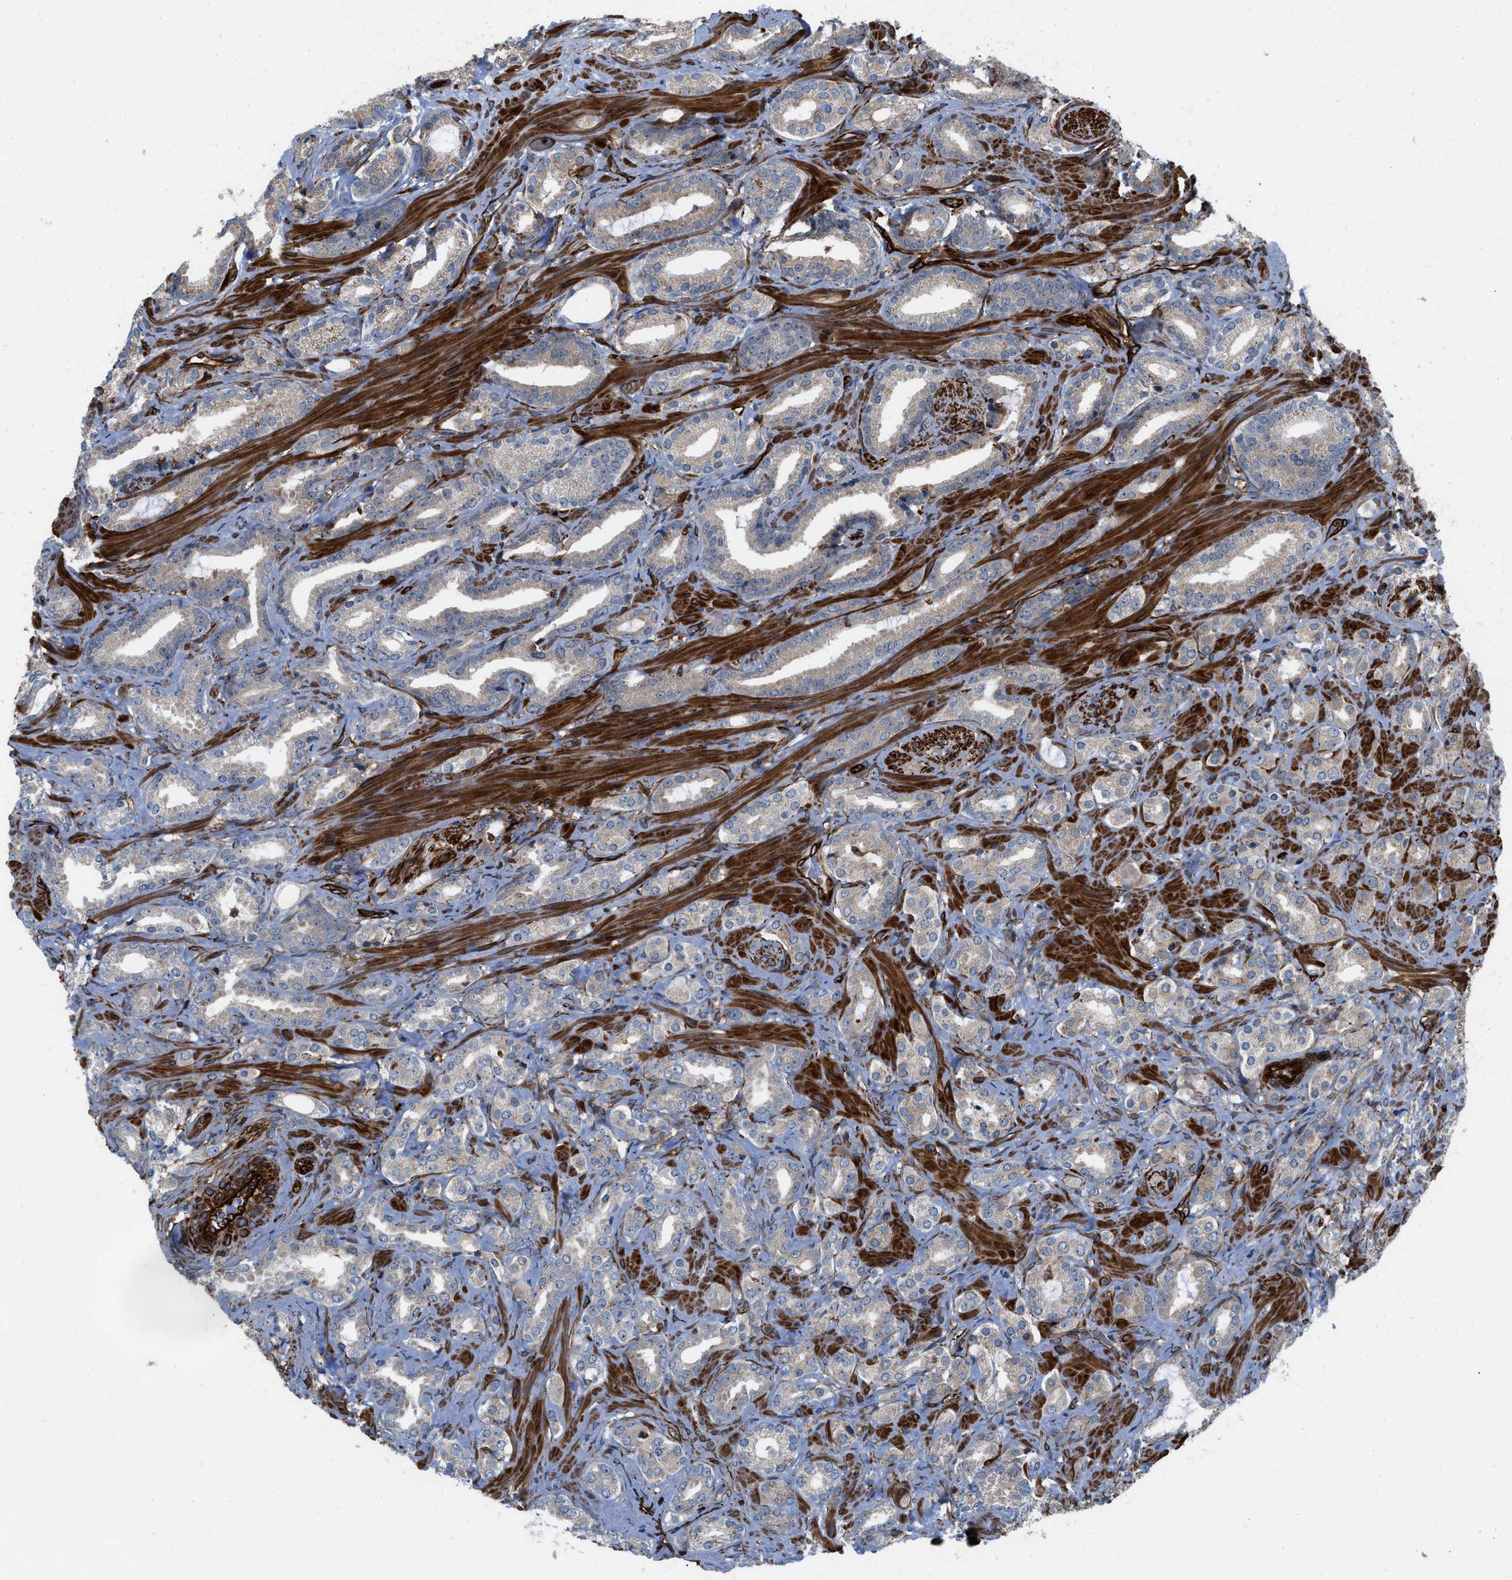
{"staining": {"intensity": "weak", "quantity": "25%-75%", "location": "cytoplasmic/membranous"}, "tissue": "prostate cancer", "cell_type": "Tumor cells", "image_type": "cancer", "snomed": [{"axis": "morphology", "description": "Adenocarcinoma, High grade"}, {"axis": "topography", "description": "Prostate"}], "caption": "High-grade adenocarcinoma (prostate) tissue exhibits weak cytoplasmic/membranous staining in approximately 25%-75% of tumor cells, visualized by immunohistochemistry. (brown staining indicates protein expression, while blue staining denotes nuclei).", "gene": "PTPRE", "patient": {"sex": "male", "age": 64}}